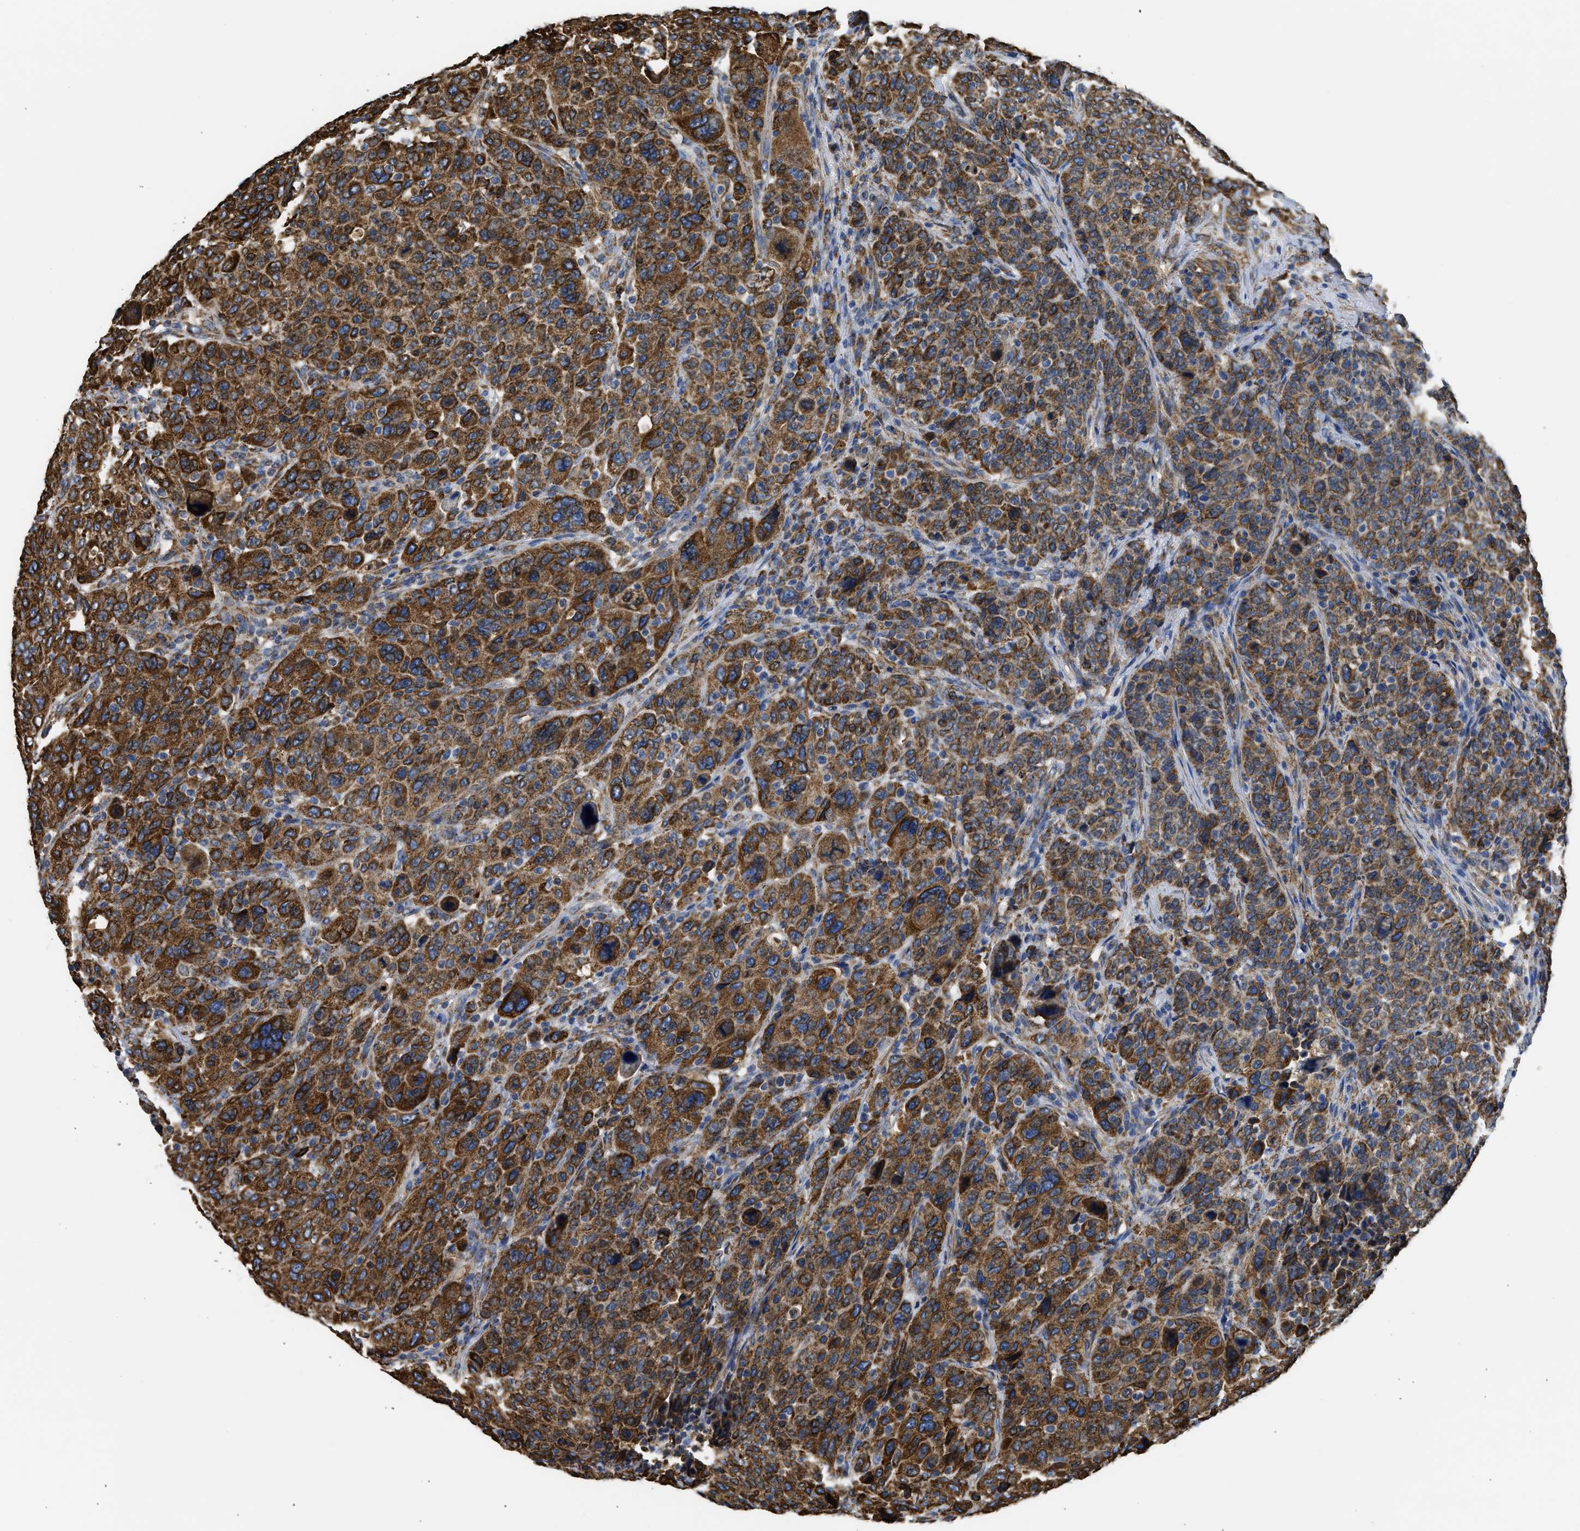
{"staining": {"intensity": "strong", "quantity": ">75%", "location": "cytoplasmic/membranous"}, "tissue": "breast cancer", "cell_type": "Tumor cells", "image_type": "cancer", "snomed": [{"axis": "morphology", "description": "Duct carcinoma"}, {"axis": "topography", "description": "Breast"}], "caption": "This photomicrograph shows IHC staining of human invasive ductal carcinoma (breast), with high strong cytoplasmic/membranous staining in about >75% of tumor cells.", "gene": "CYCS", "patient": {"sex": "female", "age": 37}}